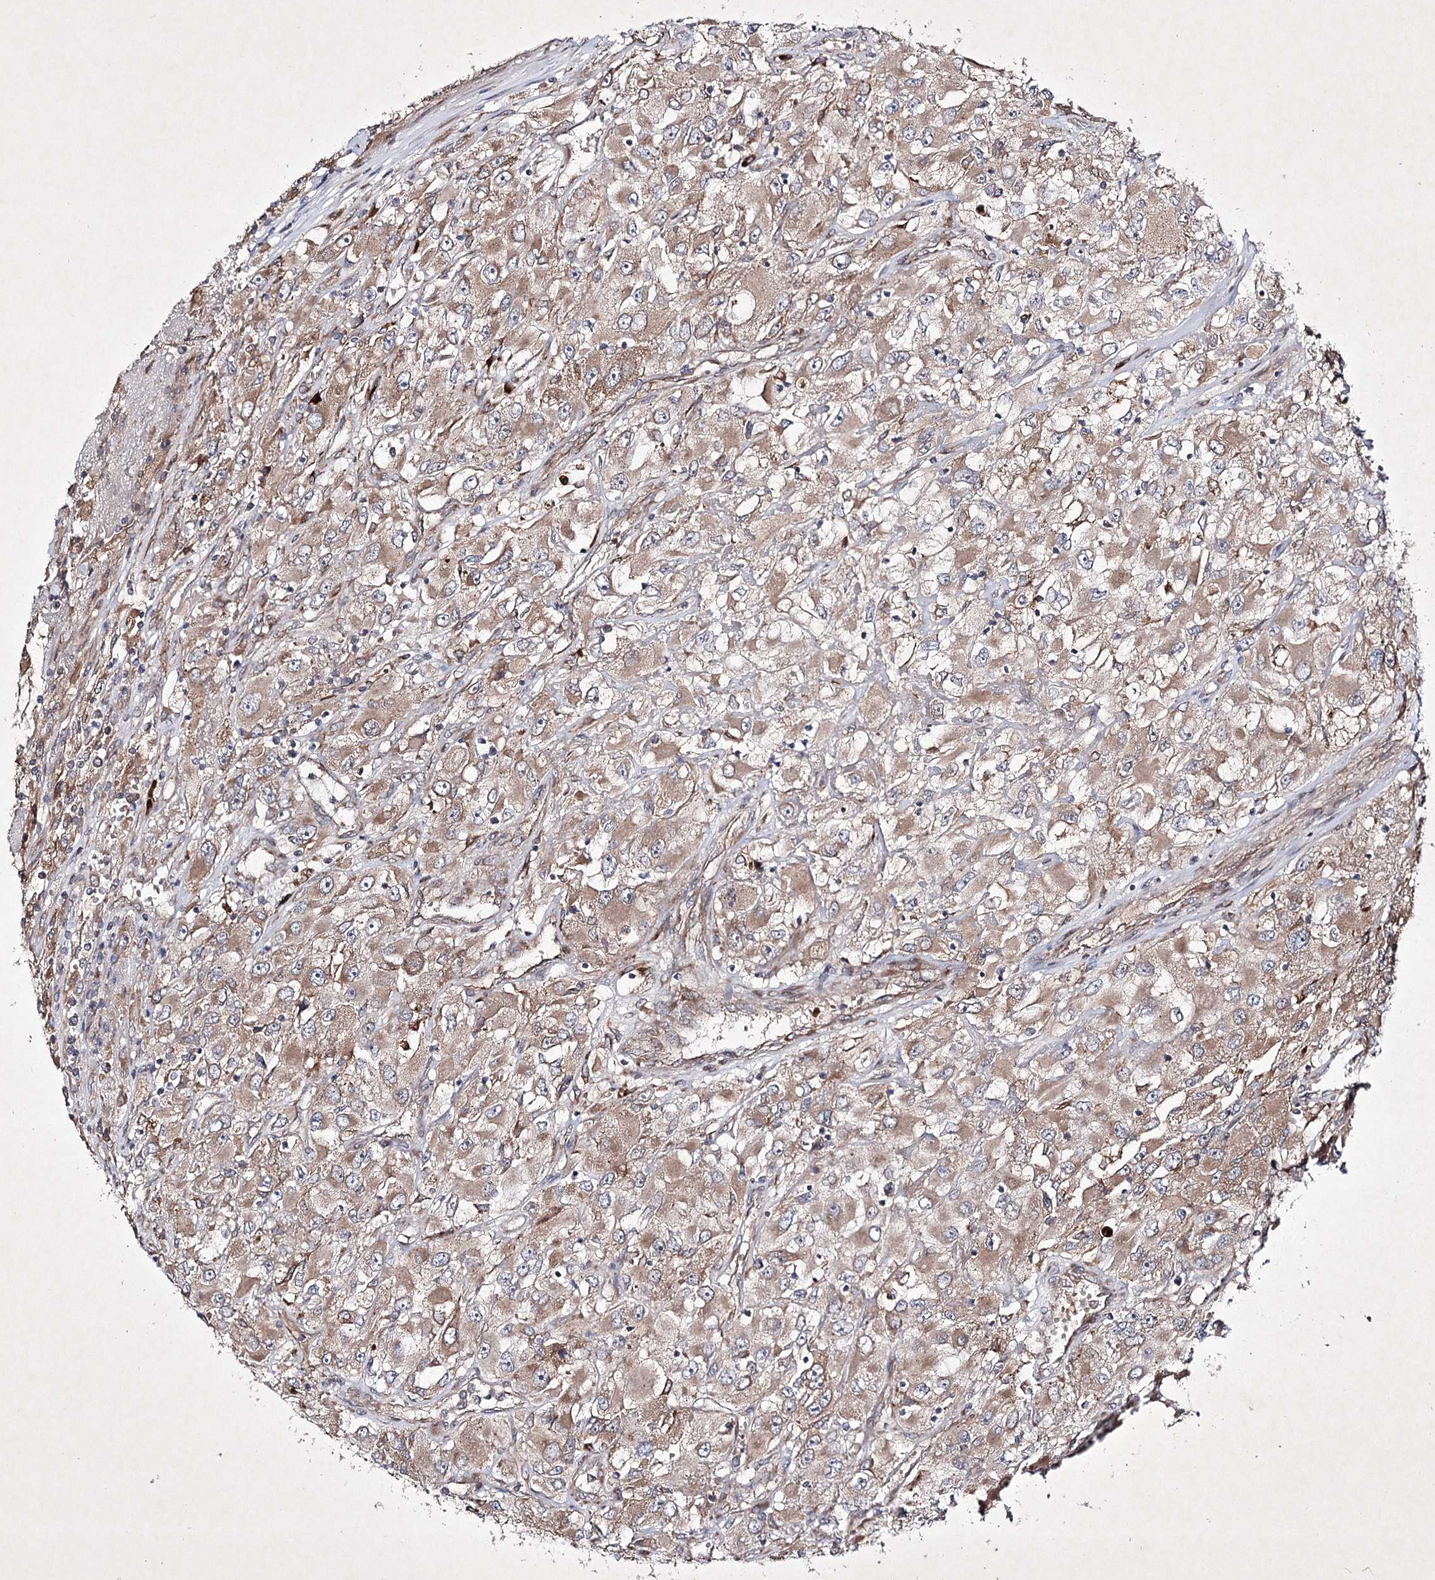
{"staining": {"intensity": "moderate", "quantity": ">75%", "location": "cytoplasmic/membranous"}, "tissue": "renal cancer", "cell_type": "Tumor cells", "image_type": "cancer", "snomed": [{"axis": "morphology", "description": "Adenocarcinoma, NOS"}, {"axis": "topography", "description": "Kidney"}], "caption": "The immunohistochemical stain highlights moderate cytoplasmic/membranous positivity in tumor cells of adenocarcinoma (renal) tissue.", "gene": "ALG9", "patient": {"sex": "female", "age": 52}}